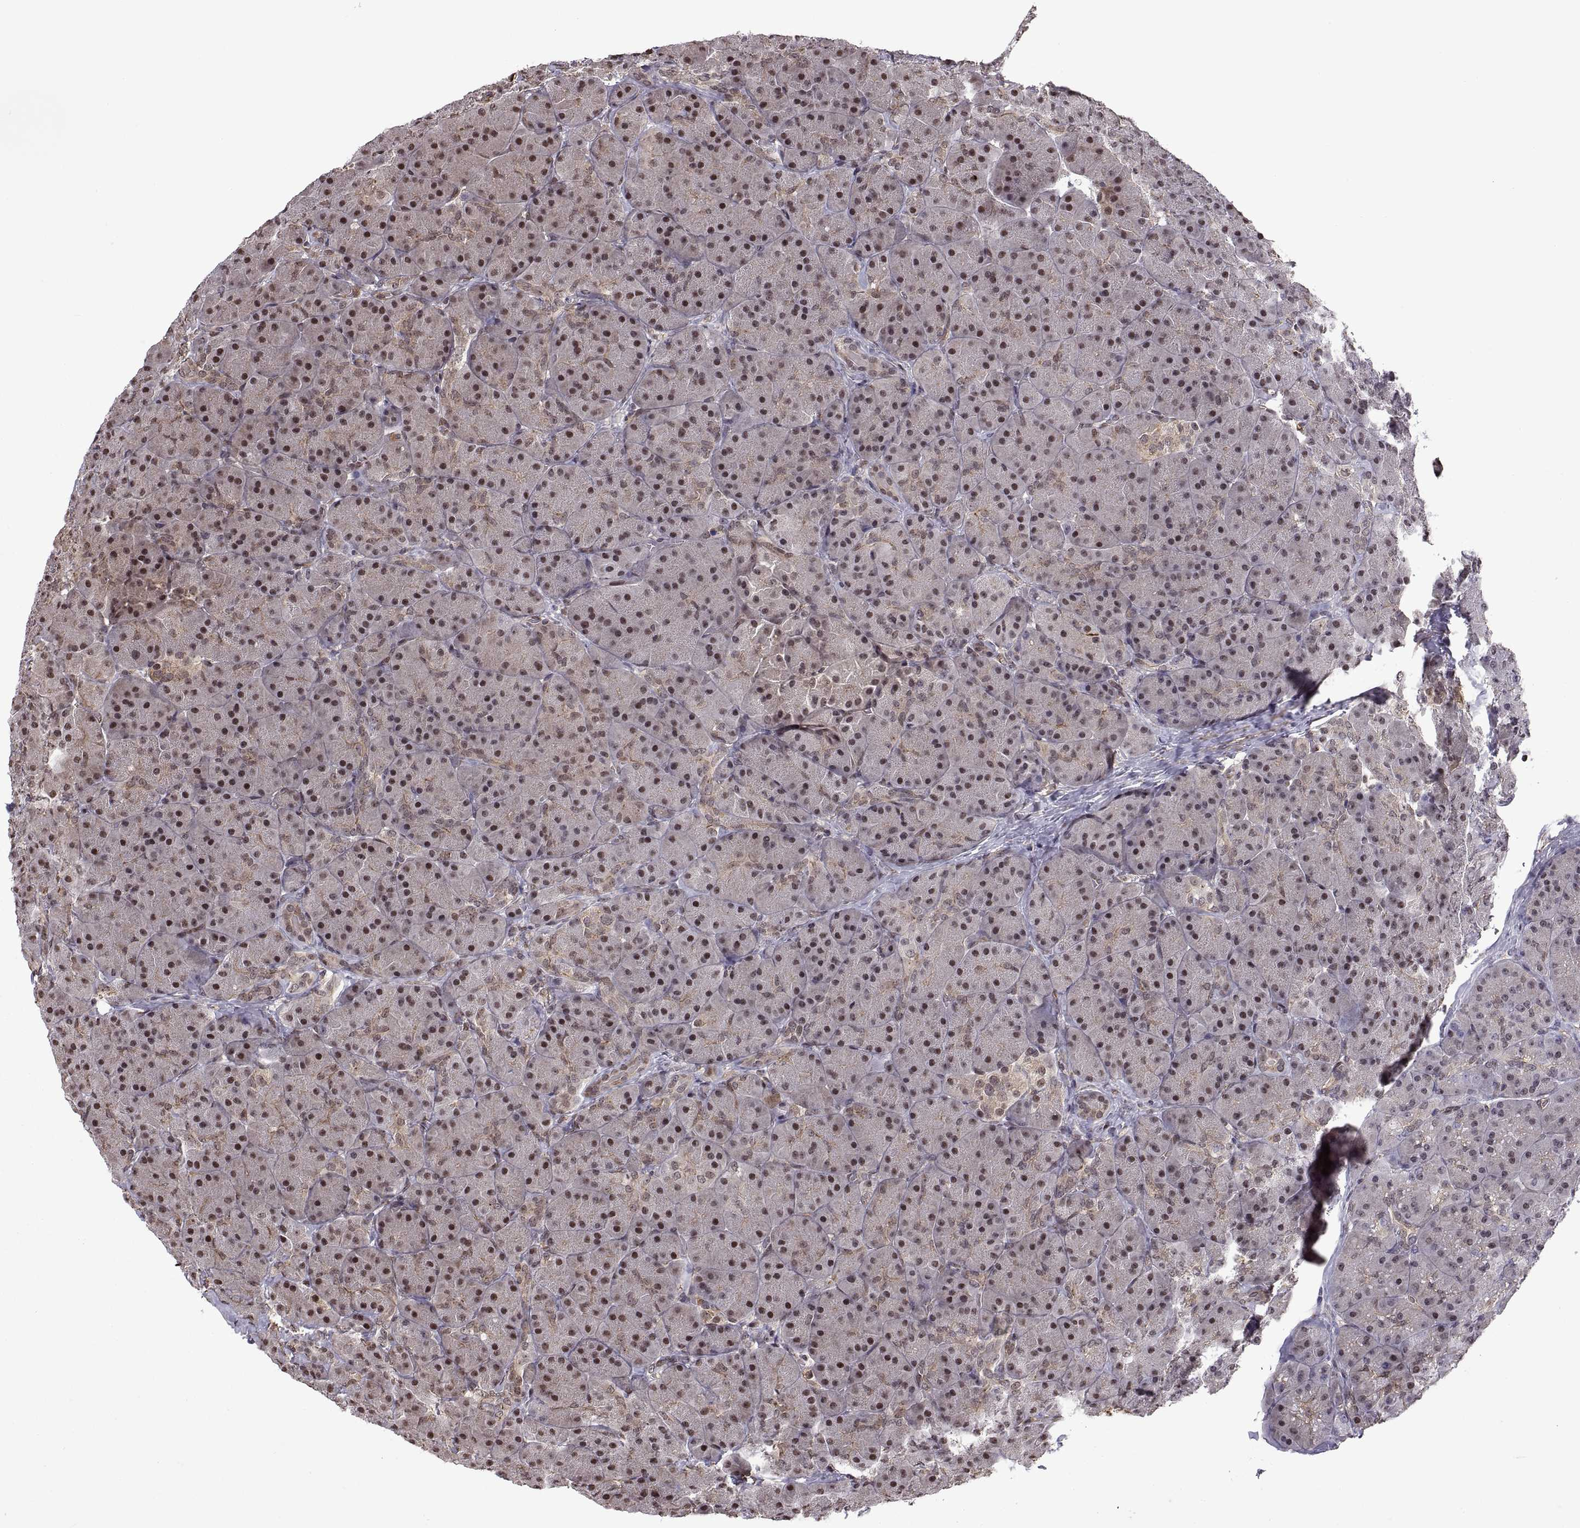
{"staining": {"intensity": "moderate", "quantity": "25%-75%", "location": "nuclear"}, "tissue": "pancreas", "cell_type": "Exocrine glandular cells", "image_type": "normal", "snomed": [{"axis": "morphology", "description": "Normal tissue, NOS"}, {"axis": "topography", "description": "Pancreas"}], "caption": "High-magnification brightfield microscopy of normal pancreas stained with DAB (3,3'-diaminobenzidine) (brown) and counterstained with hematoxylin (blue). exocrine glandular cells exhibit moderate nuclear positivity is identified in about25%-75% of cells. (DAB (3,3'-diaminobenzidine) IHC with brightfield microscopy, high magnification).", "gene": "ARRB1", "patient": {"sex": "male", "age": 57}}